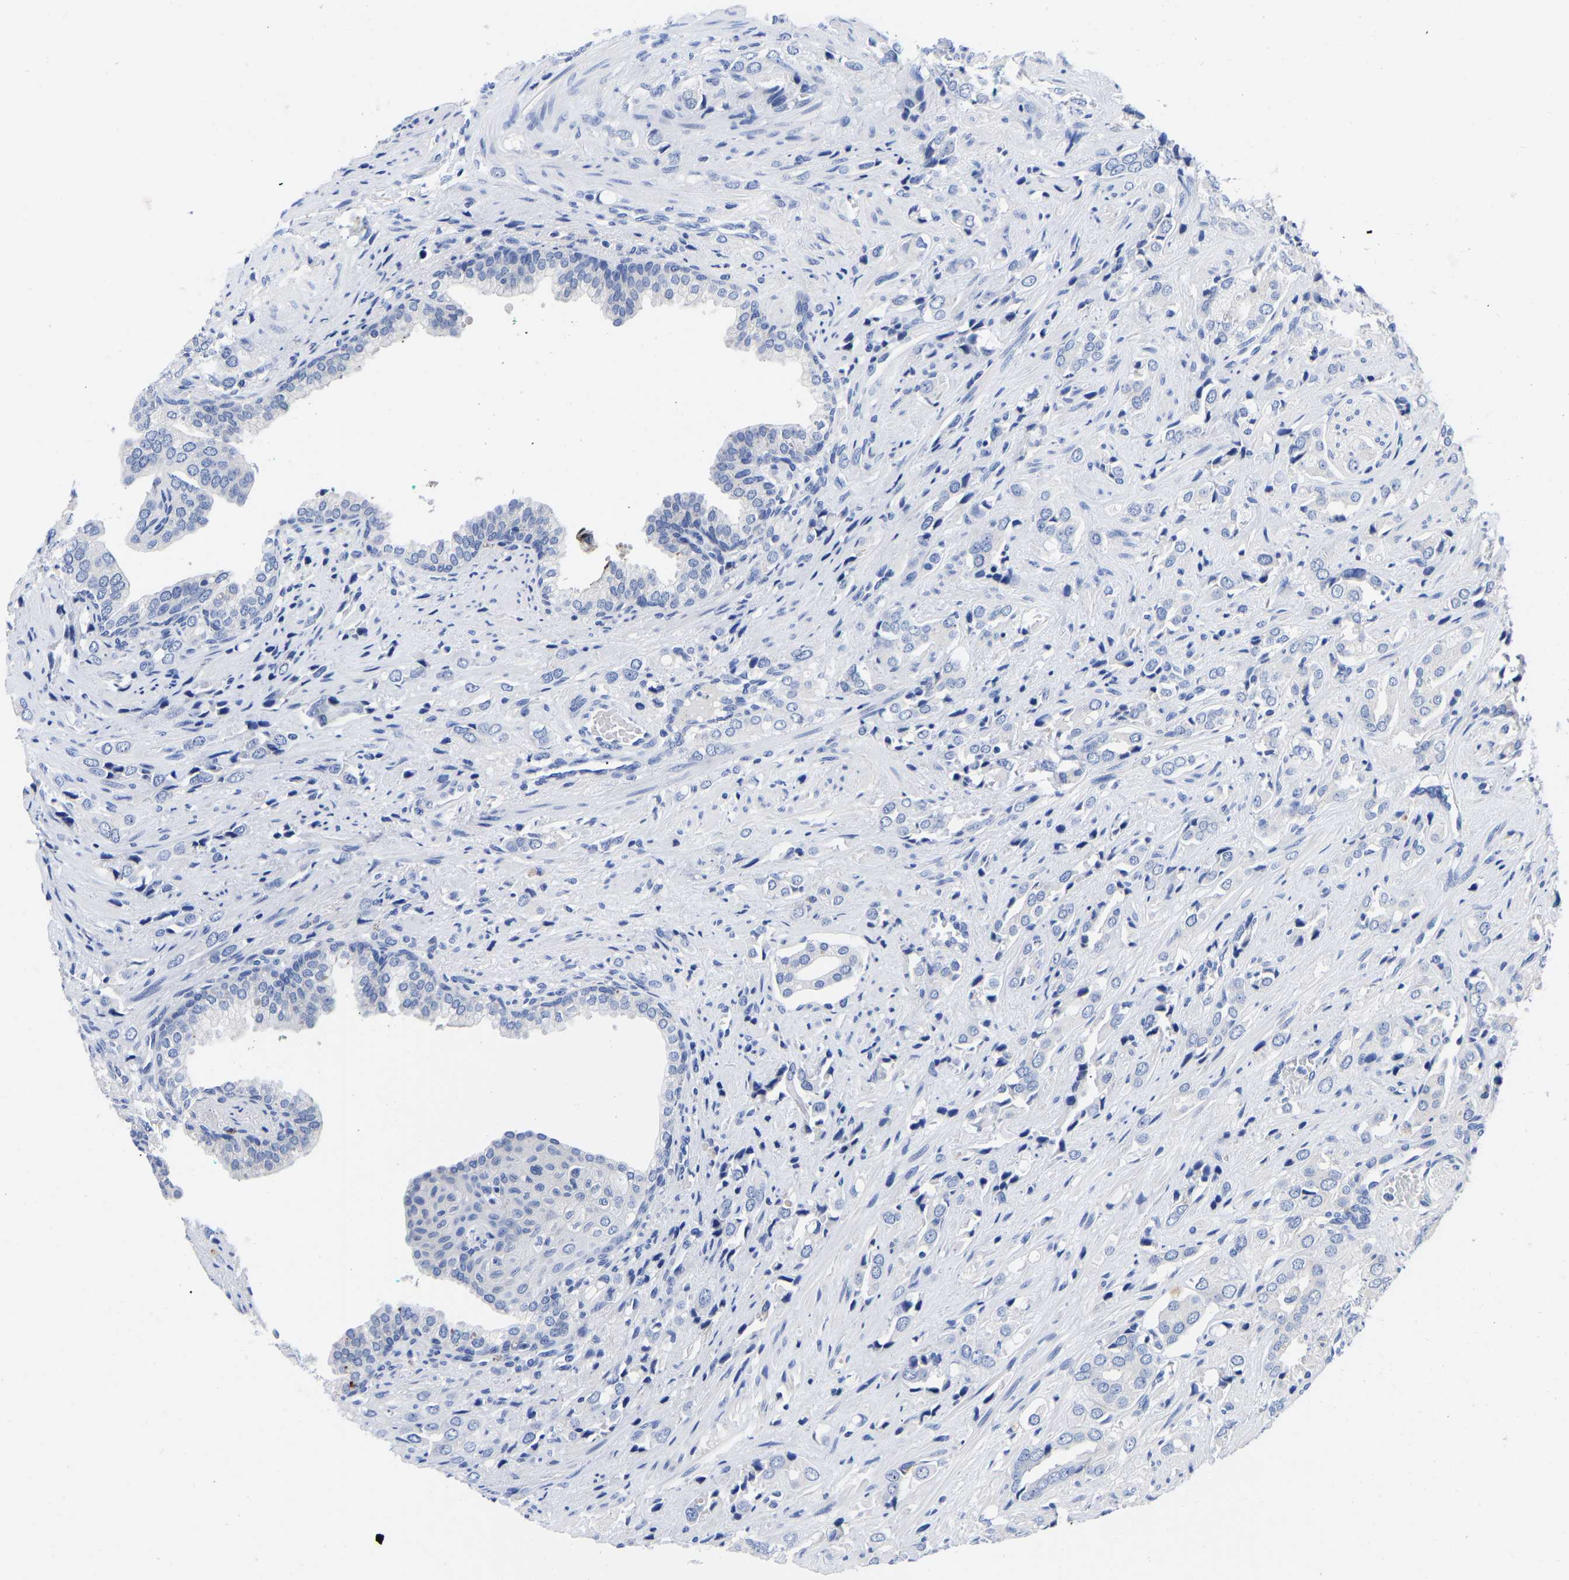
{"staining": {"intensity": "negative", "quantity": "none", "location": "none"}, "tissue": "prostate cancer", "cell_type": "Tumor cells", "image_type": "cancer", "snomed": [{"axis": "morphology", "description": "Adenocarcinoma, High grade"}, {"axis": "topography", "description": "Prostate"}], "caption": "Immunohistochemistry (IHC) of high-grade adenocarcinoma (prostate) reveals no positivity in tumor cells. (DAB immunohistochemistry (IHC) visualized using brightfield microscopy, high magnification).", "gene": "GPA33", "patient": {"sex": "male", "age": 52}}